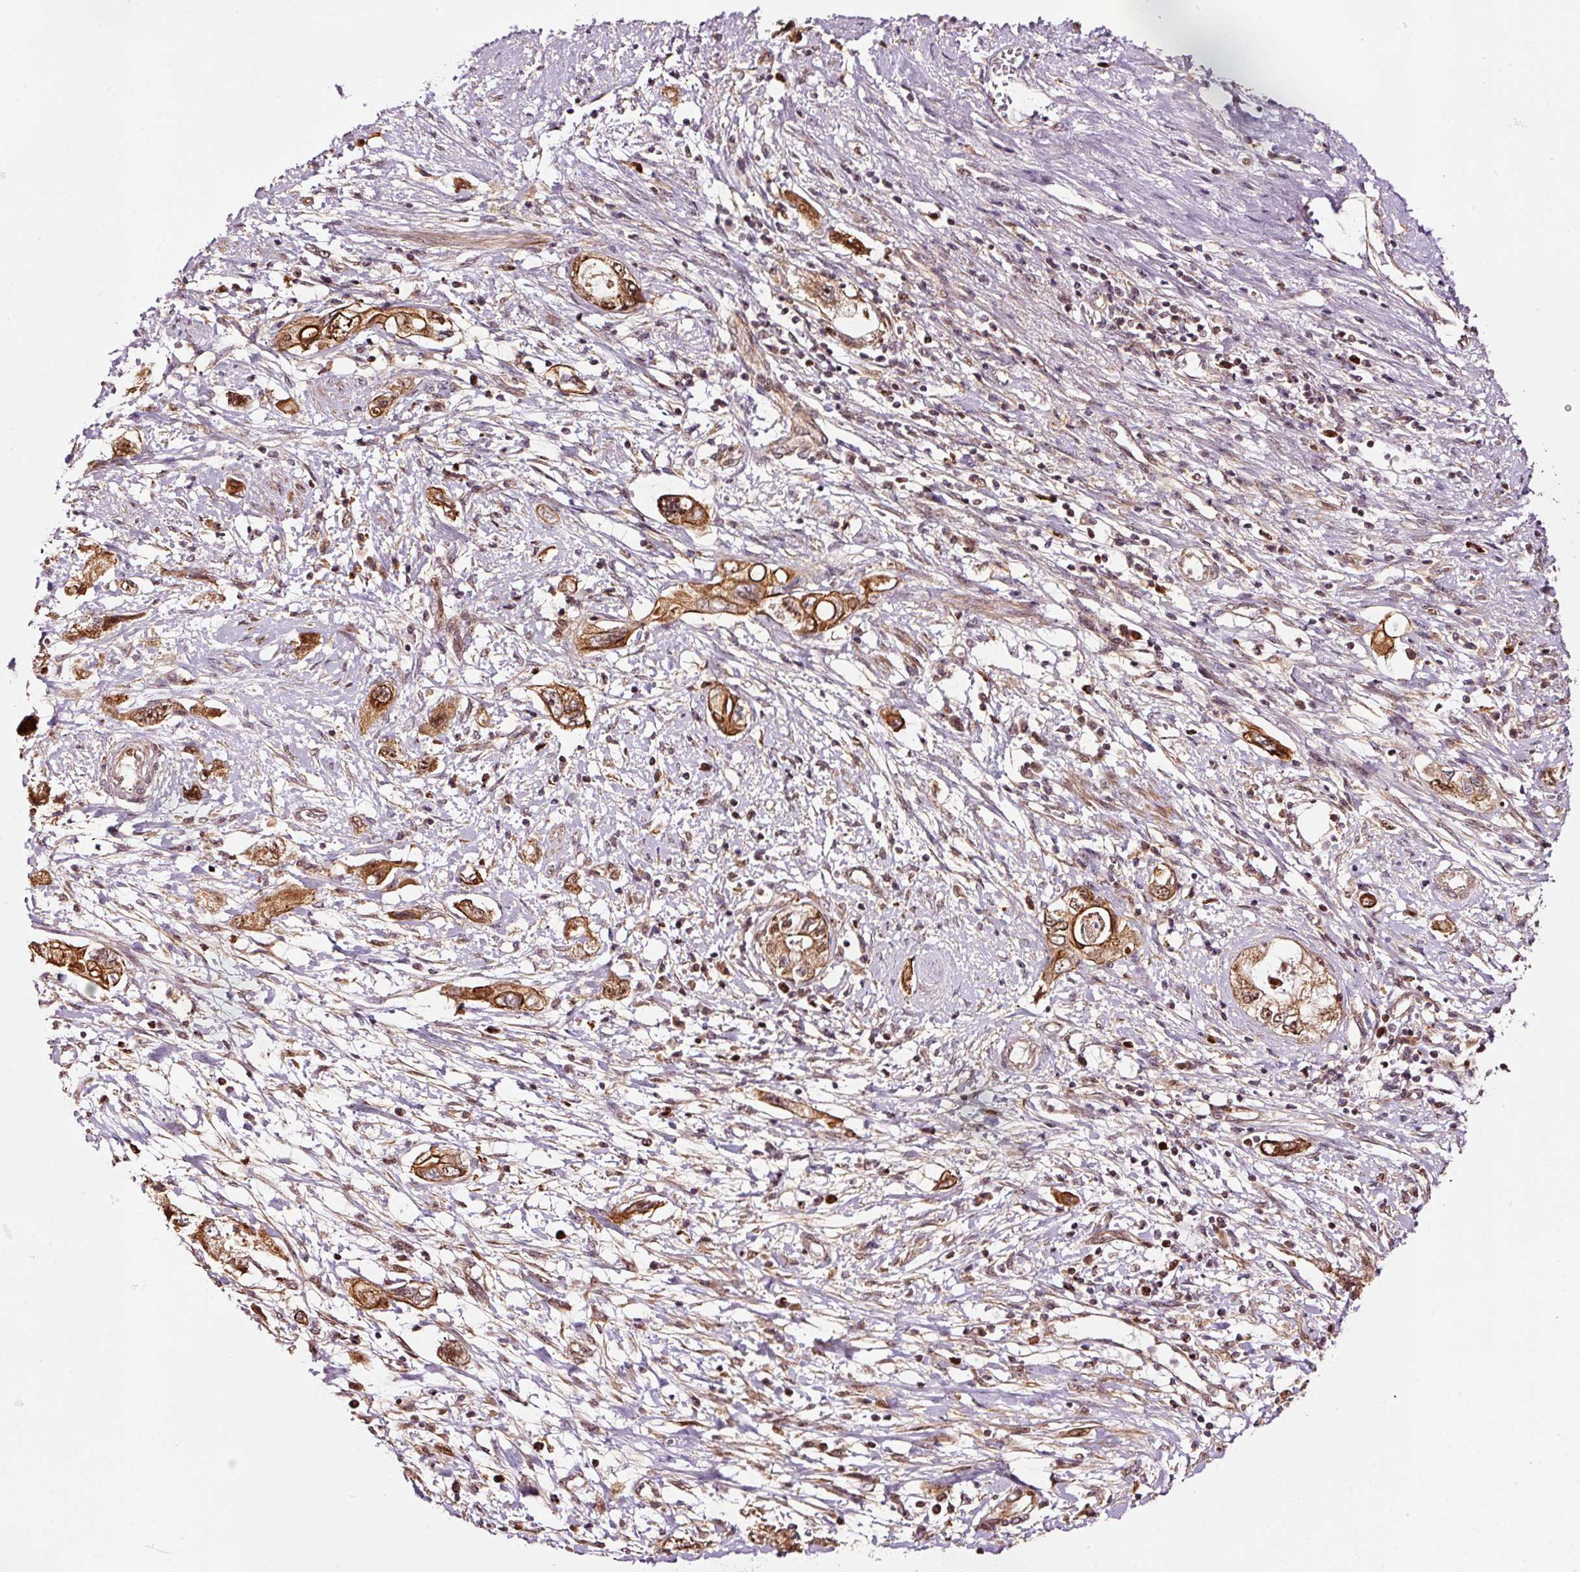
{"staining": {"intensity": "moderate", "quantity": ">75%", "location": "cytoplasmic/membranous,nuclear"}, "tissue": "pancreatic cancer", "cell_type": "Tumor cells", "image_type": "cancer", "snomed": [{"axis": "morphology", "description": "Adenocarcinoma, NOS"}, {"axis": "topography", "description": "Pancreas"}], "caption": "Brown immunohistochemical staining in adenocarcinoma (pancreatic) shows moderate cytoplasmic/membranous and nuclear staining in approximately >75% of tumor cells.", "gene": "RFC4", "patient": {"sex": "female", "age": 73}}